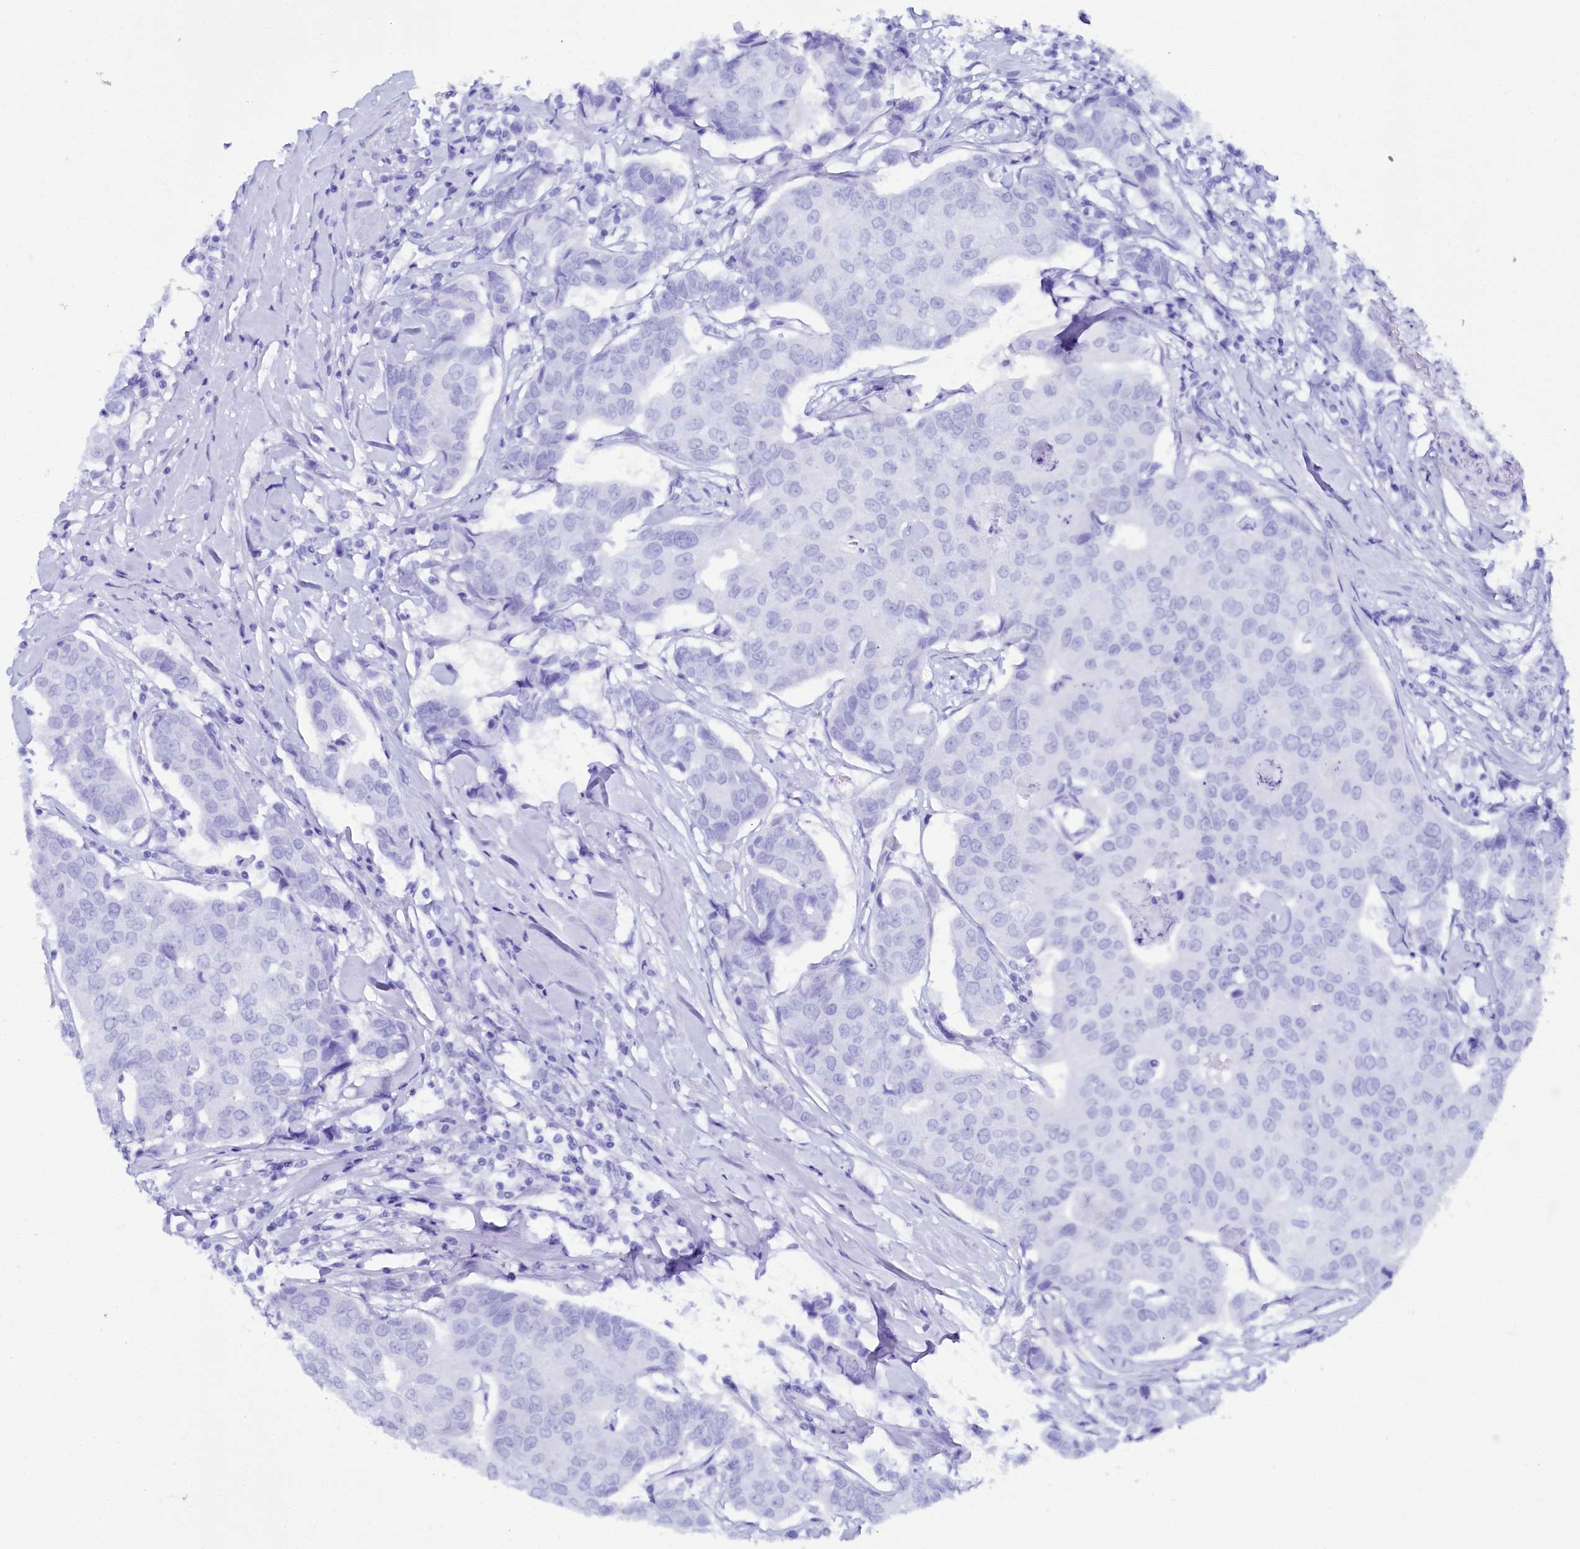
{"staining": {"intensity": "negative", "quantity": "none", "location": "none"}, "tissue": "breast cancer", "cell_type": "Tumor cells", "image_type": "cancer", "snomed": [{"axis": "morphology", "description": "Duct carcinoma"}, {"axis": "topography", "description": "Breast"}], "caption": "Tumor cells are negative for protein expression in human breast cancer (invasive ductal carcinoma).", "gene": "TCOF1", "patient": {"sex": "female", "age": 80}}